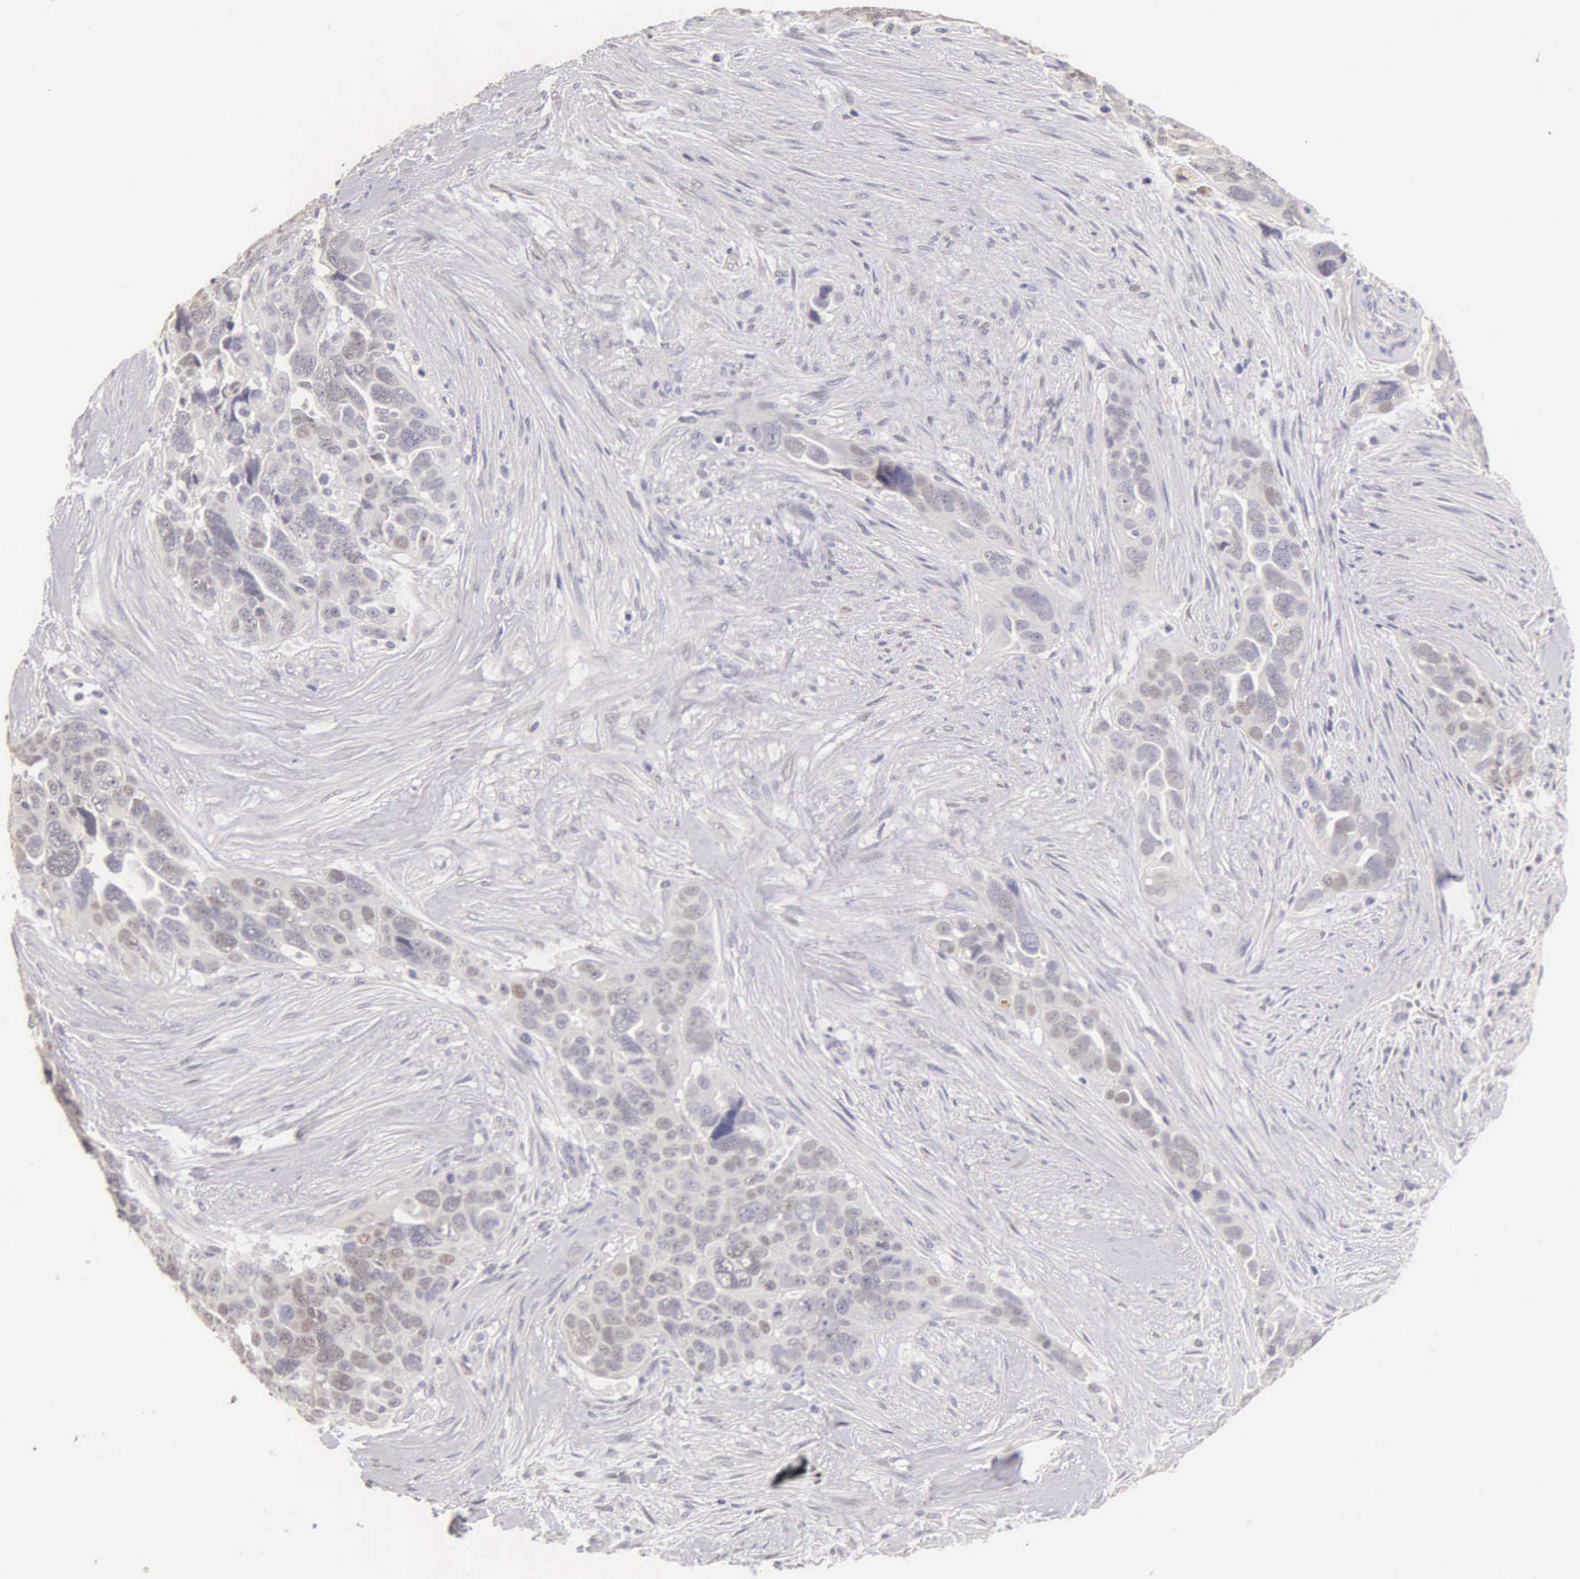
{"staining": {"intensity": "weak", "quantity": "<25%", "location": "nuclear"}, "tissue": "ovarian cancer", "cell_type": "Tumor cells", "image_type": "cancer", "snomed": [{"axis": "morphology", "description": "Cystadenocarcinoma, serous, NOS"}, {"axis": "topography", "description": "Ovary"}], "caption": "Human serous cystadenocarcinoma (ovarian) stained for a protein using immunohistochemistry shows no positivity in tumor cells.", "gene": "ESR1", "patient": {"sex": "female", "age": 63}}